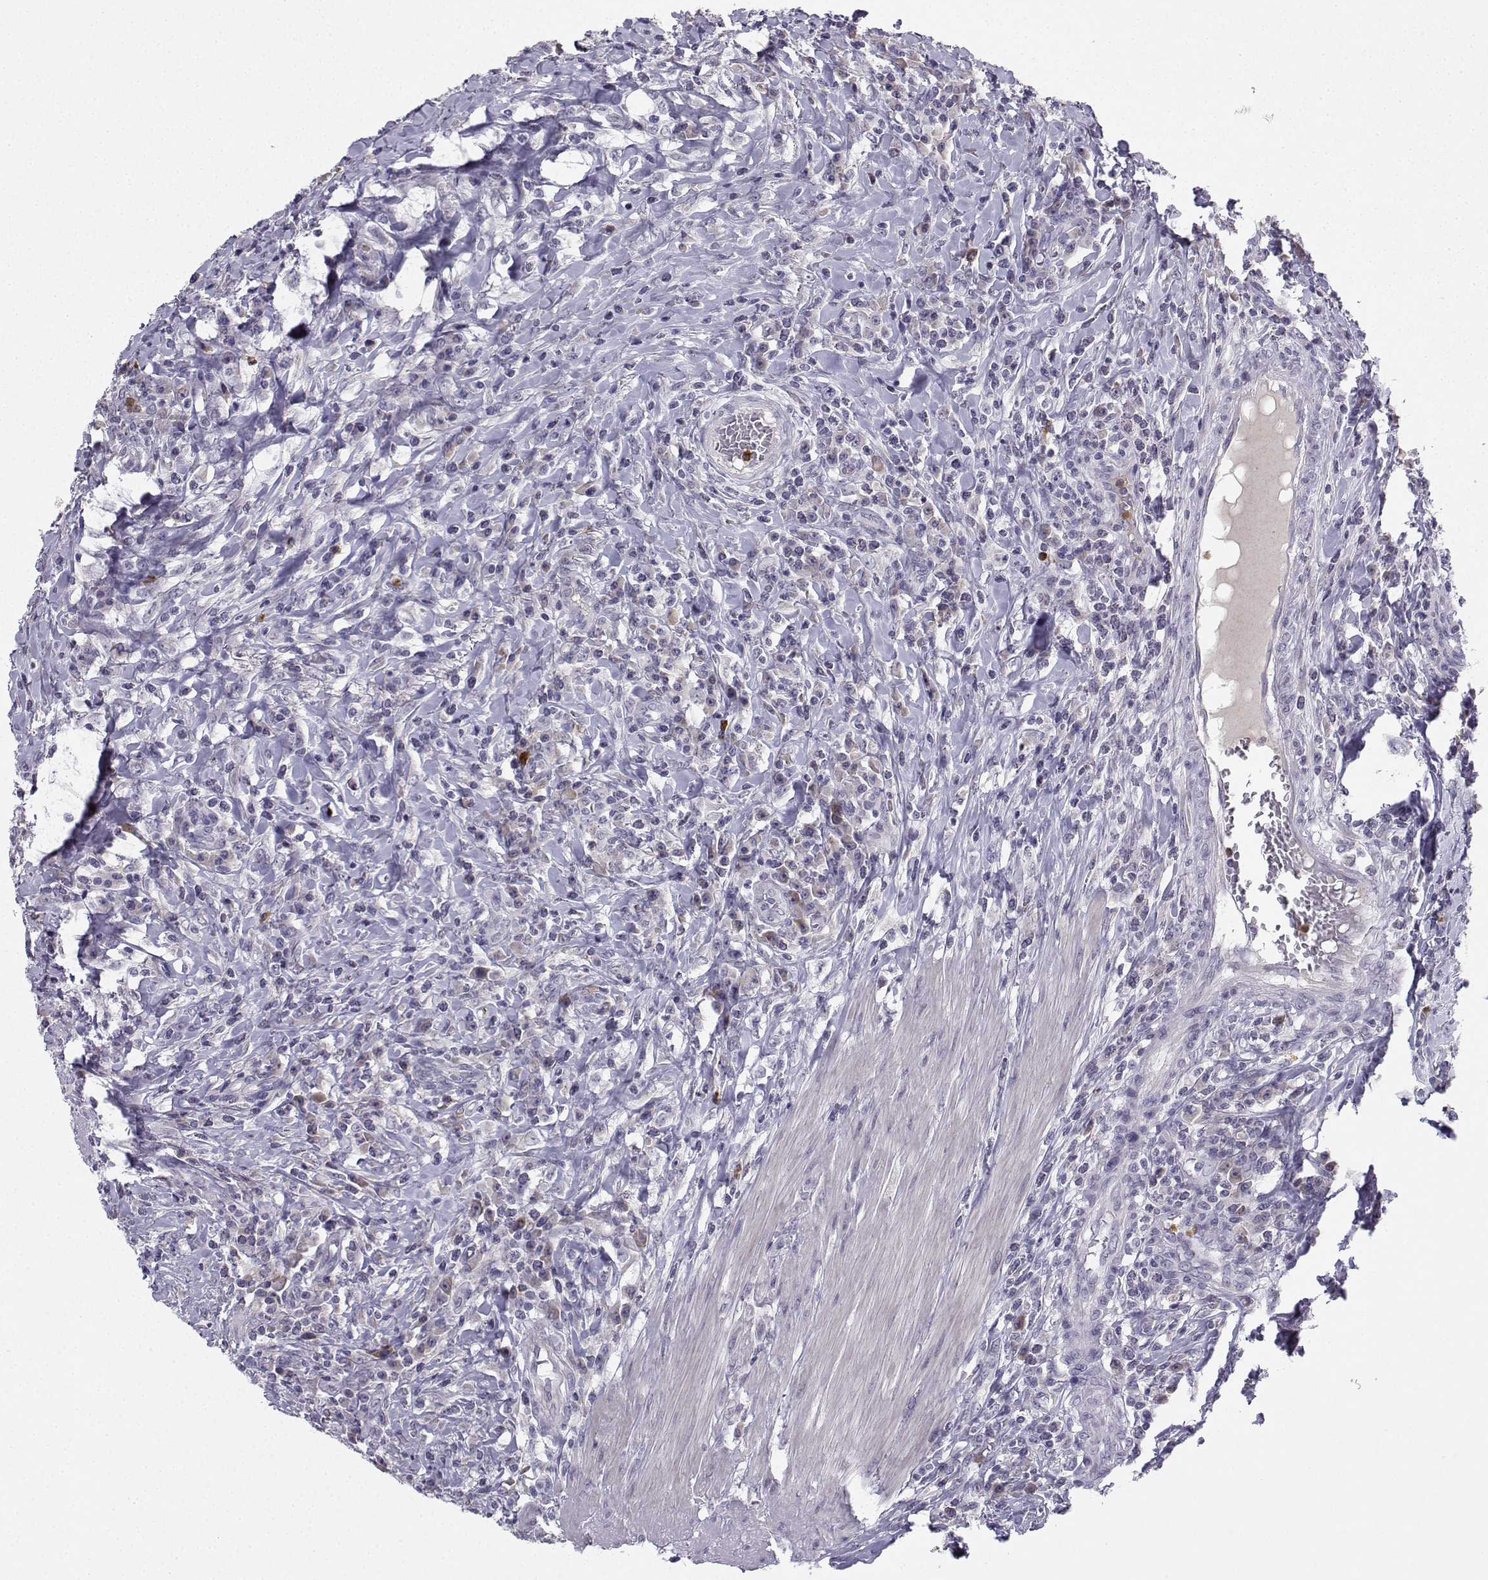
{"staining": {"intensity": "negative", "quantity": "none", "location": "none"}, "tissue": "colorectal cancer", "cell_type": "Tumor cells", "image_type": "cancer", "snomed": [{"axis": "morphology", "description": "Adenocarcinoma, NOS"}, {"axis": "topography", "description": "Colon"}], "caption": "The image displays no staining of tumor cells in adenocarcinoma (colorectal). (DAB IHC, high magnification).", "gene": "CALY", "patient": {"sex": "male", "age": 53}}